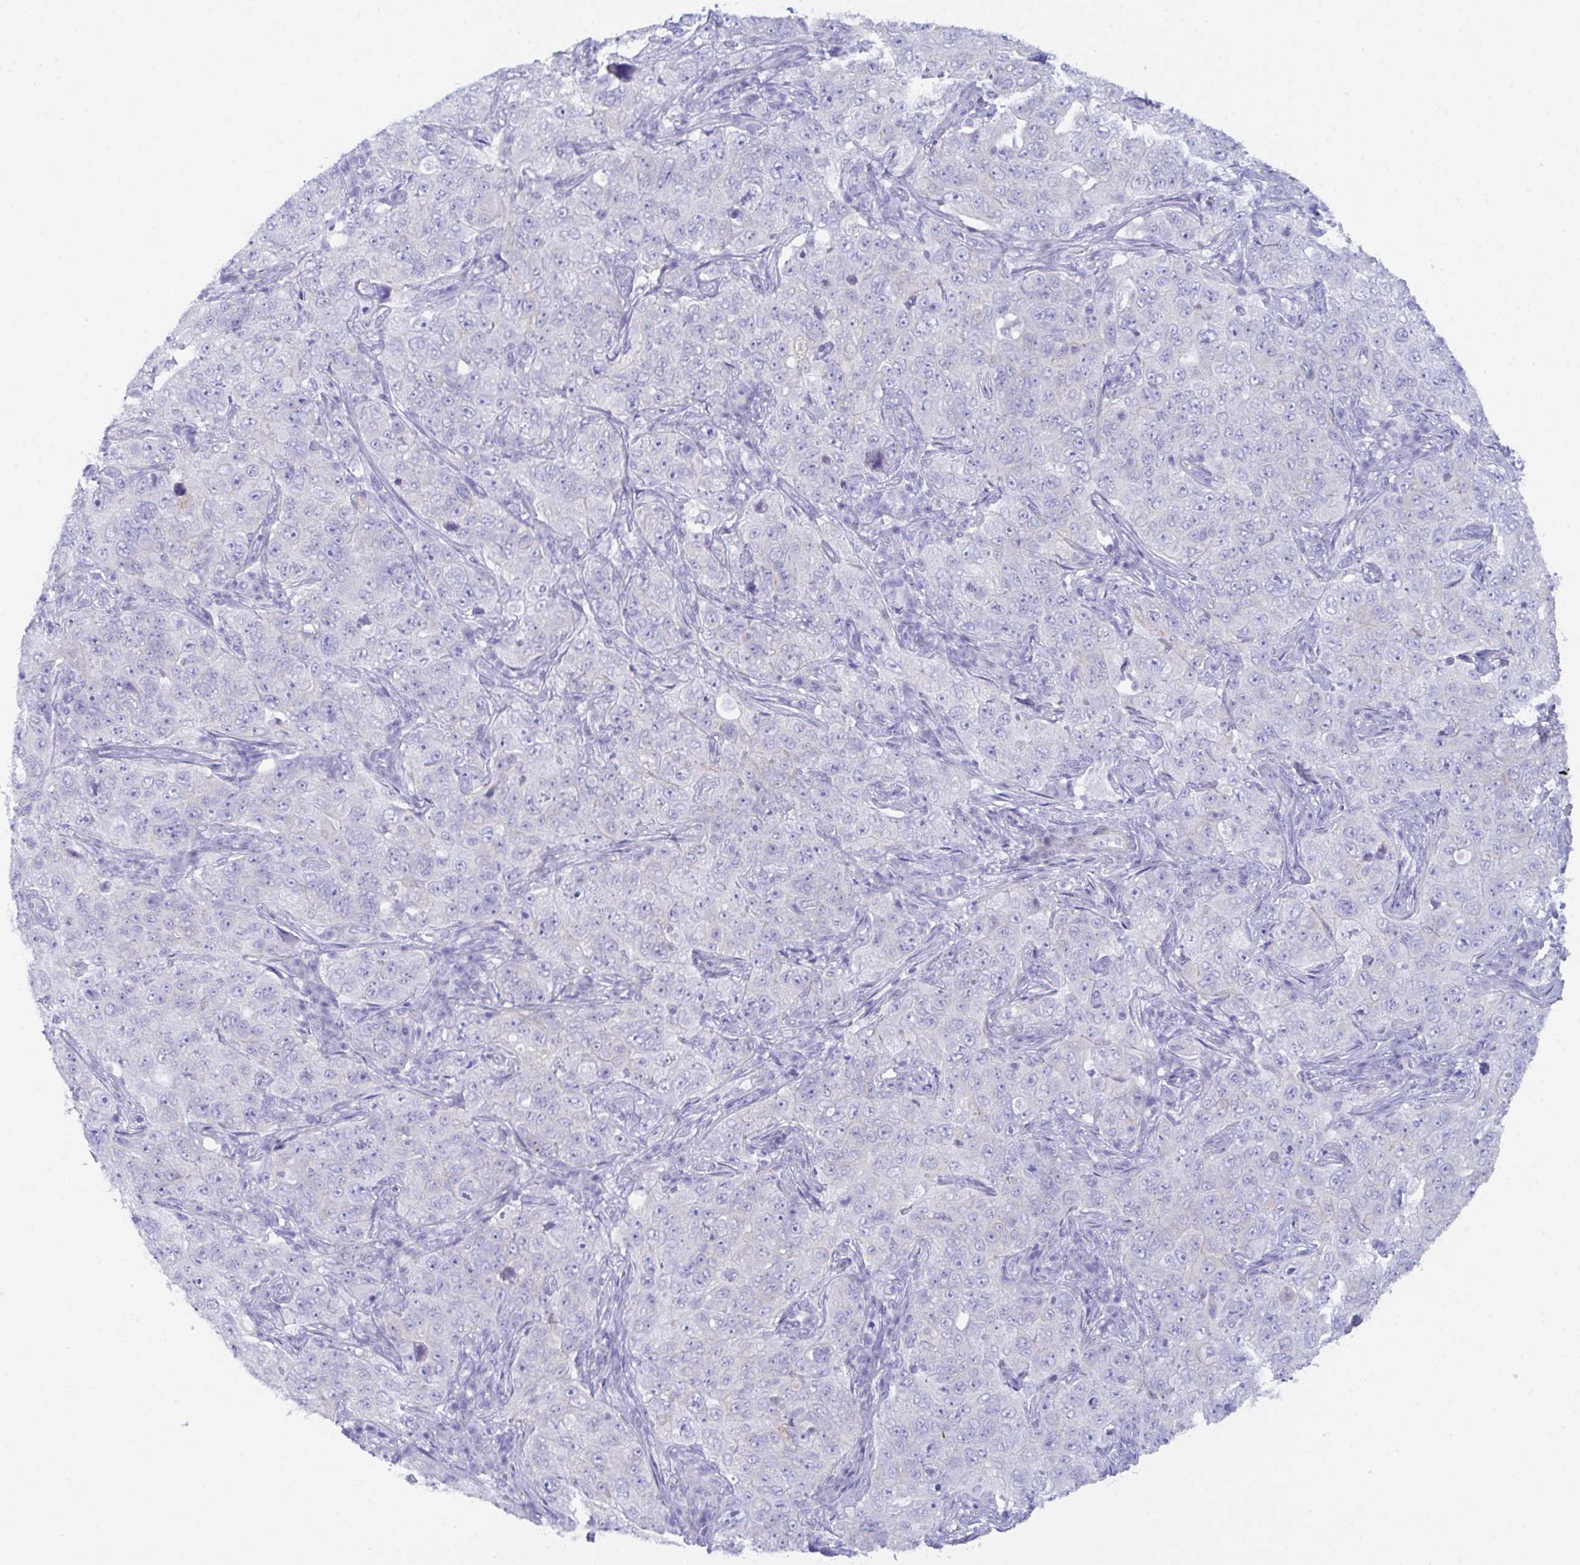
{"staining": {"intensity": "weak", "quantity": "<25%", "location": "cytoplasmic/membranous"}, "tissue": "pancreatic cancer", "cell_type": "Tumor cells", "image_type": "cancer", "snomed": [{"axis": "morphology", "description": "Adenocarcinoma, NOS"}, {"axis": "topography", "description": "Pancreas"}], "caption": "Tumor cells show no significant expression in adenocarcinoma (pancreatic).", "gene": "CEP170B", "patient": {"sex": "male", "age": 68}}